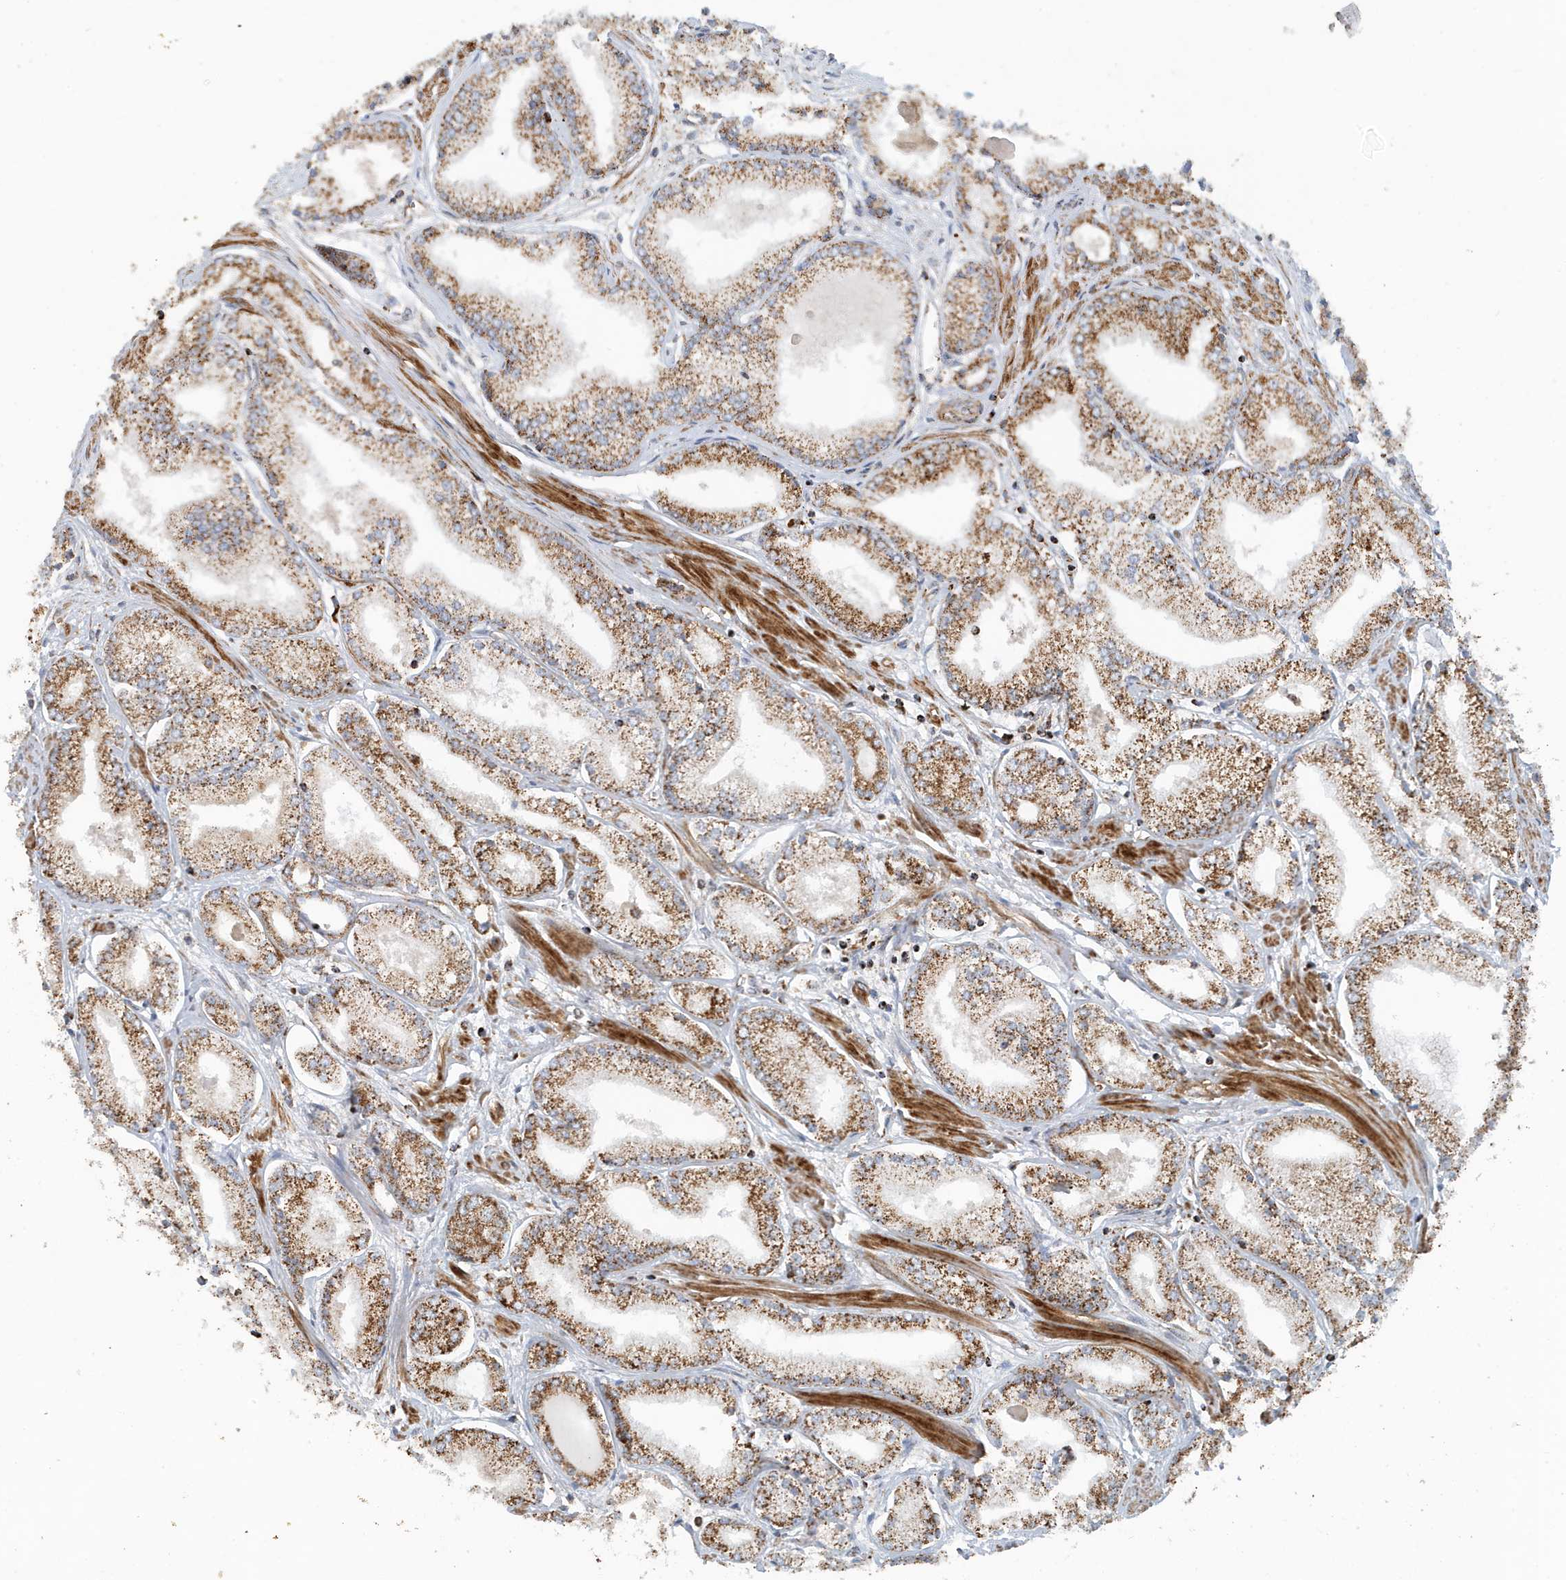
{"staining": {"intensity": "moderate", "quantity": ">75%", "location": "cytoplasmic/membranous"}, "tissue": "prostate cancer", "cell_type": "Tumor cells", "image_type": "cancer", "snomed": [{"axis": "morphology", "description": "Adenocarcinoma, Low grade"}, {"axis": "topography", "description": "Prostate"}], "caption": "Immunohistochemistry (IHC) of human prostate cancer reveals medium levels of moderate cytoplasmic/membranous expression in about >75% of tumor cells.", "gene": "MAN1A1", "patient": {"sex": "male", "age": 60}}